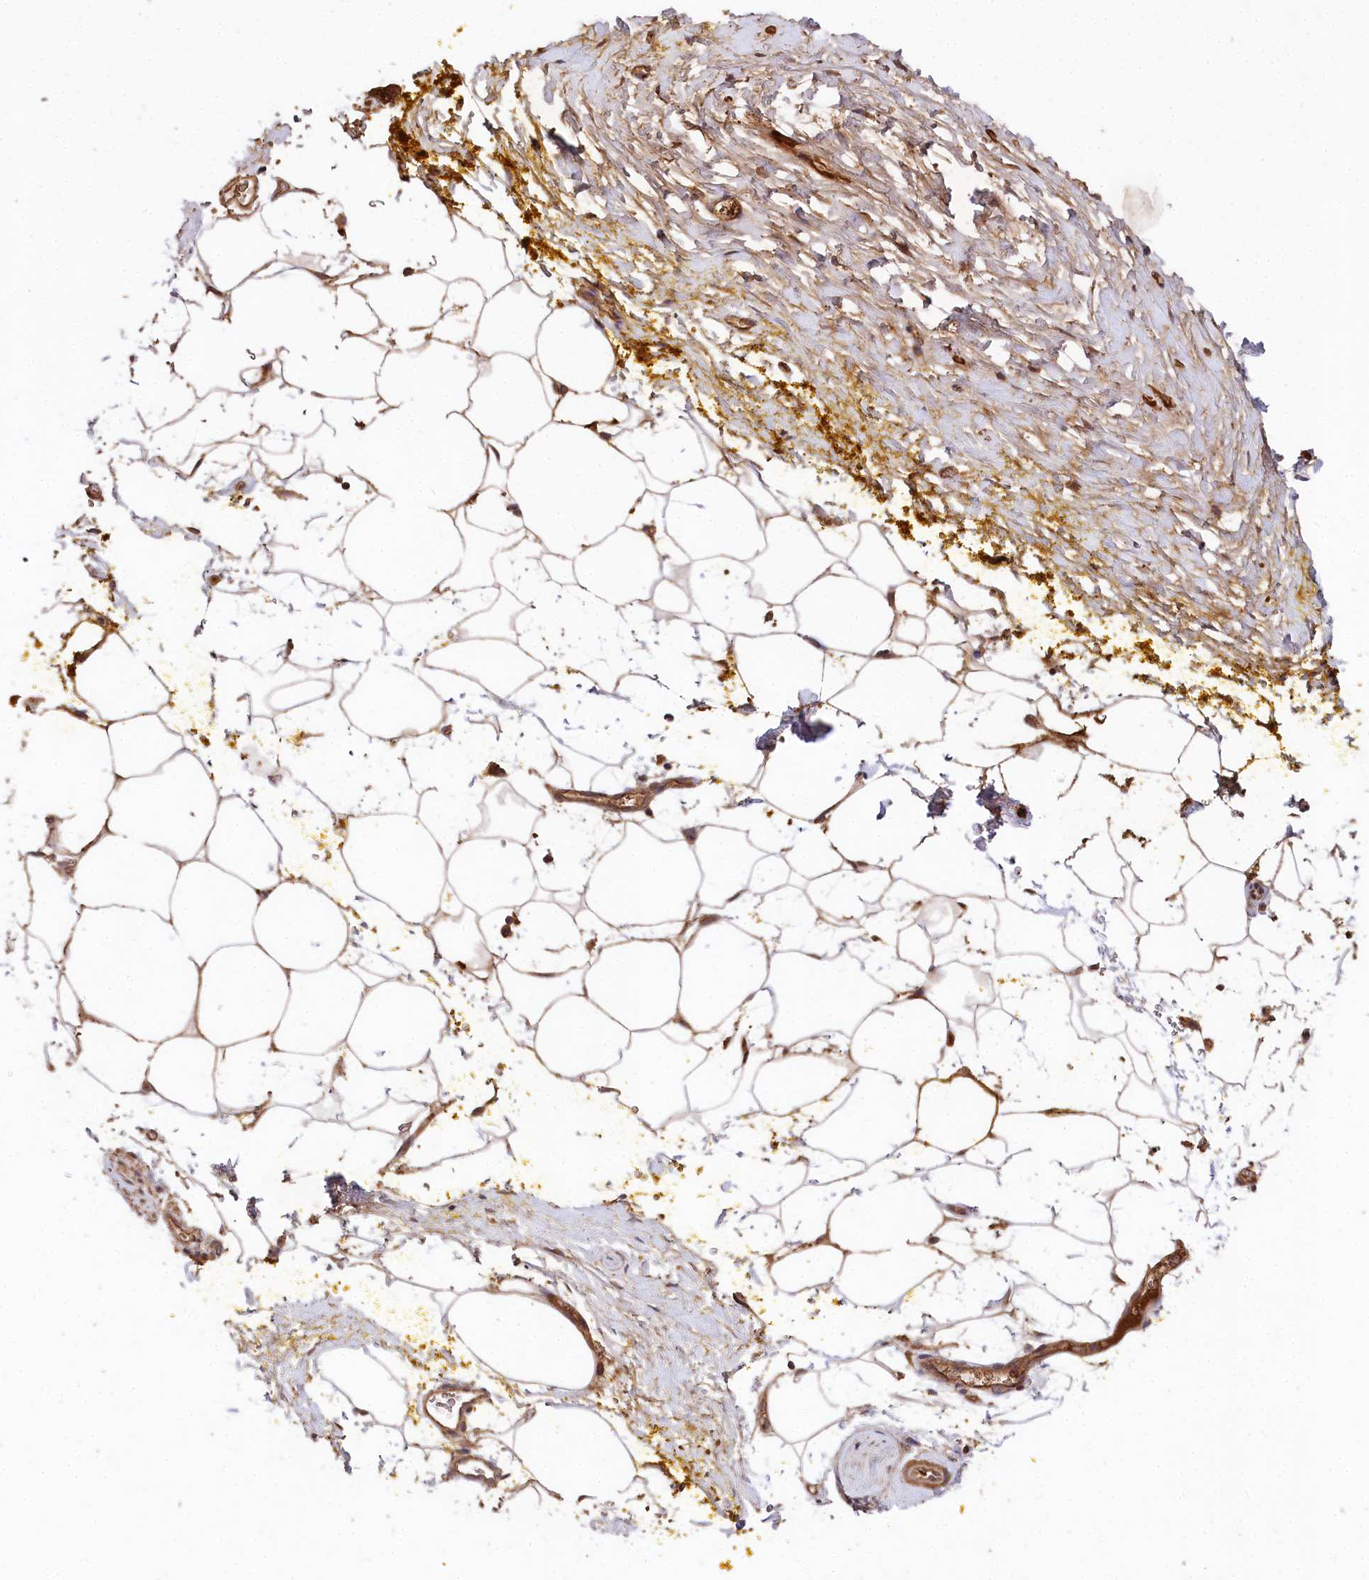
{"staining": {"intensity": "weak", "quantity": ">75%", "location": "cytoplasmic/membranous"}, "tissue": "adipose tissue", "cell_type": "Adipocytes", "image_type": "normal", "snomed": [{"axis": "morphology", "description": "Normal tissue, NOS"}, {"axis": "morphology", "description": "Adenocarcinoma, Low grade"}, {"axis": "topography", "description": "Prostate"}, {"axis": "topography", "description": "Peripheral nerve tissue"}], "caption": "Immunohistochemistry (IHC) histopathology image of benign human adipose tissue stained for a protein (brown), which demonstrates low levels of weak cytoplasmic/membranous staining in approximately >75% of adipocytes.", "gene": "MCF2L2", "patient": {"sex": "male", "age": 63}}